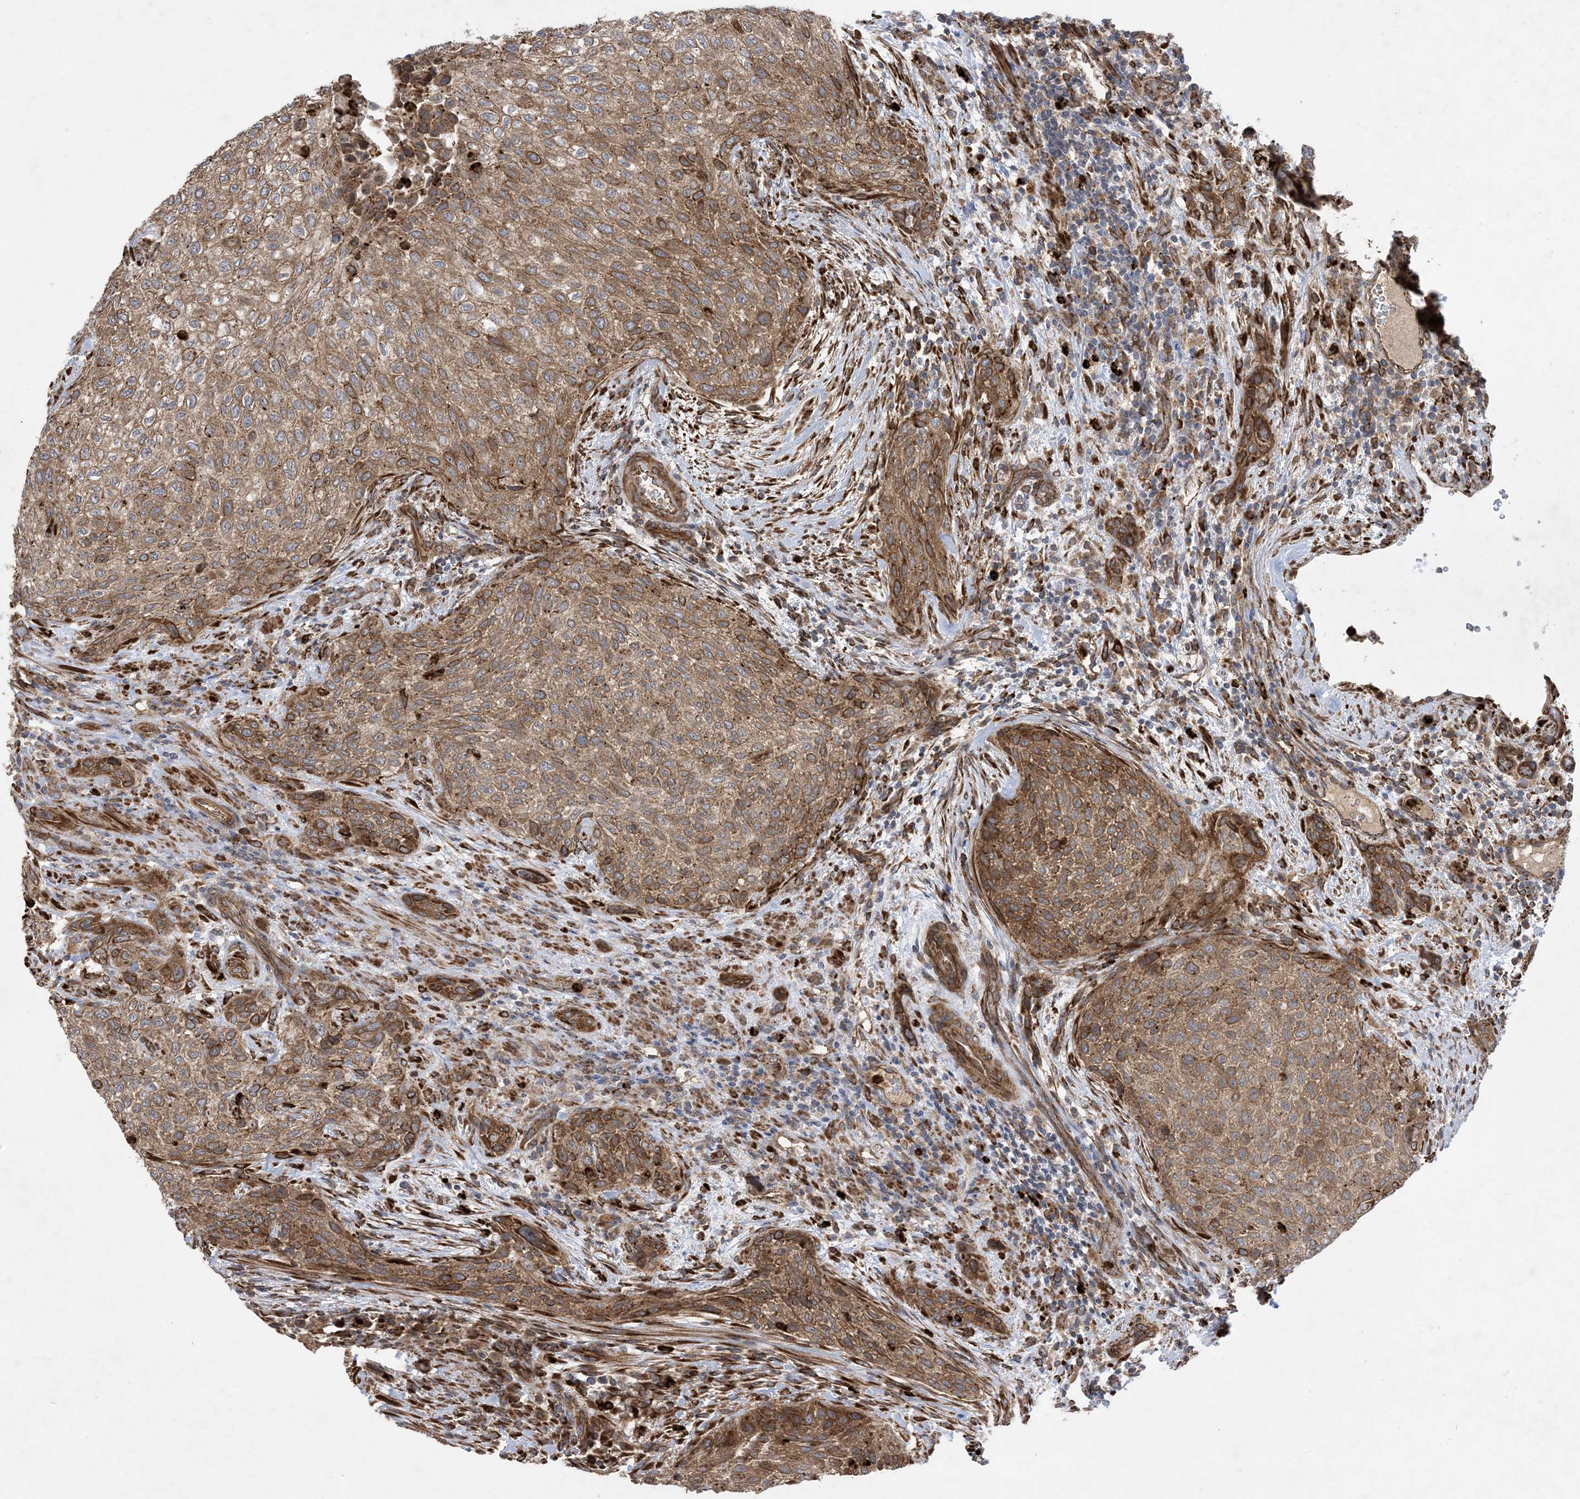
{"staining": {"intensity": "moderate", "quantity": ">75%", "location": "cytoplasmic/membranous"}, "tissue": "urothelial cancer", "cell_type": "Tumor cells", "image_type": "cancer", "snomed": [{"axis": "morphology", "description": "Urothelial carcinoma, High grade"}, {"axis": "topography", "description": "Urinary bladder"}], "caption": "High-magnification brightfield microscopy of urothelial carcinoma (high-grade) stained with DAB (3,3'-diaminobenzidine) (brown) and counterstained with hematoxylin (blue). tumor cells exhibit moderate cytoplasmic/membranous expression is identified in about>75% of cells.", "gene": "OTOP1", "patient": {"sex": "male", "age": 35}}